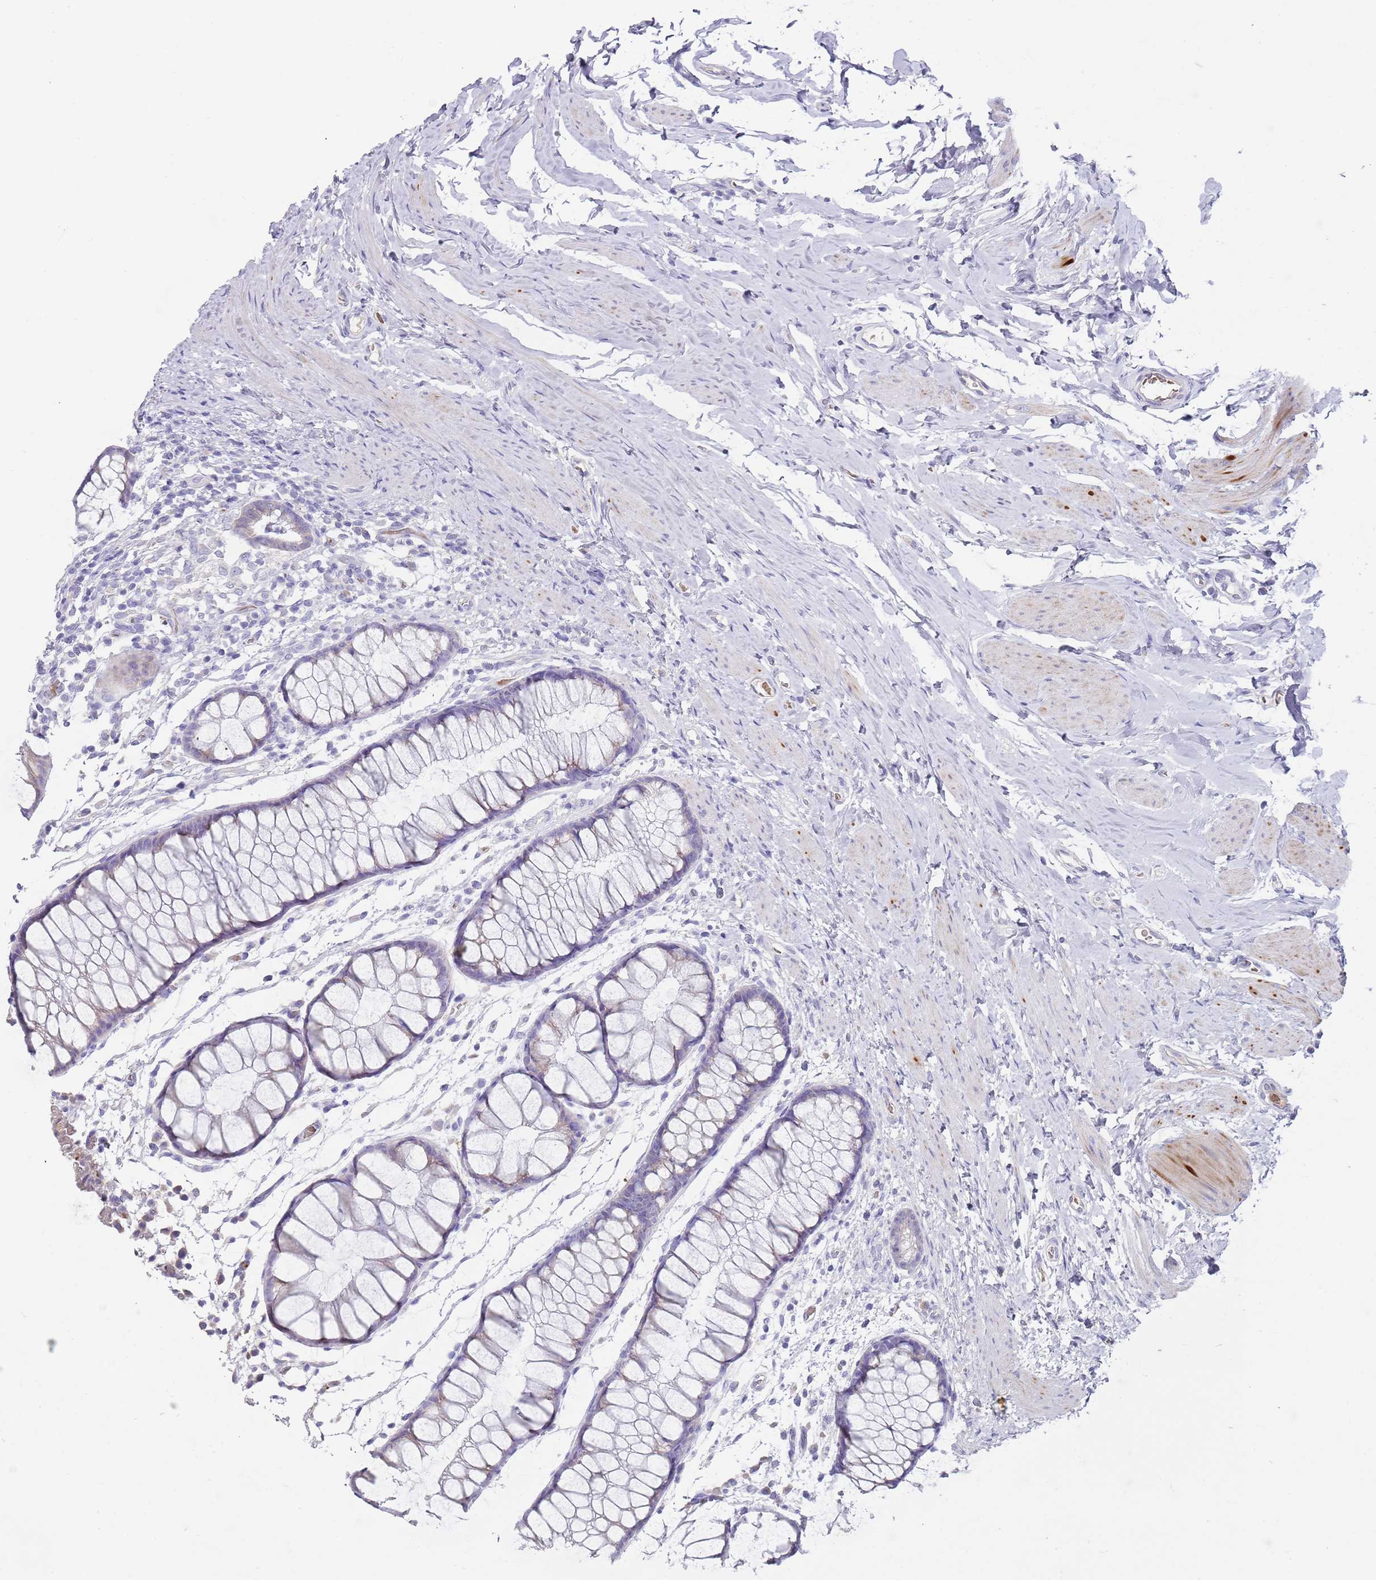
{"staining": {"intensity": "negative", "quantity": "none", "location": "none"}, "tissue": "colon", "cell_type": "Endothelial cells", "image_type": "normal", "snomed": [{"axis": "morphology", "description": "Normal tissue, NOS"}, {"axis": "topography", "description": "Colon"}], "caption": "Immunohistochemistry image of benign colon stained for a protein (brown), which shows no positivity in endothelial cells.", "gene": "TMEM251", "patient": {"sex": "female", "age": 62}}